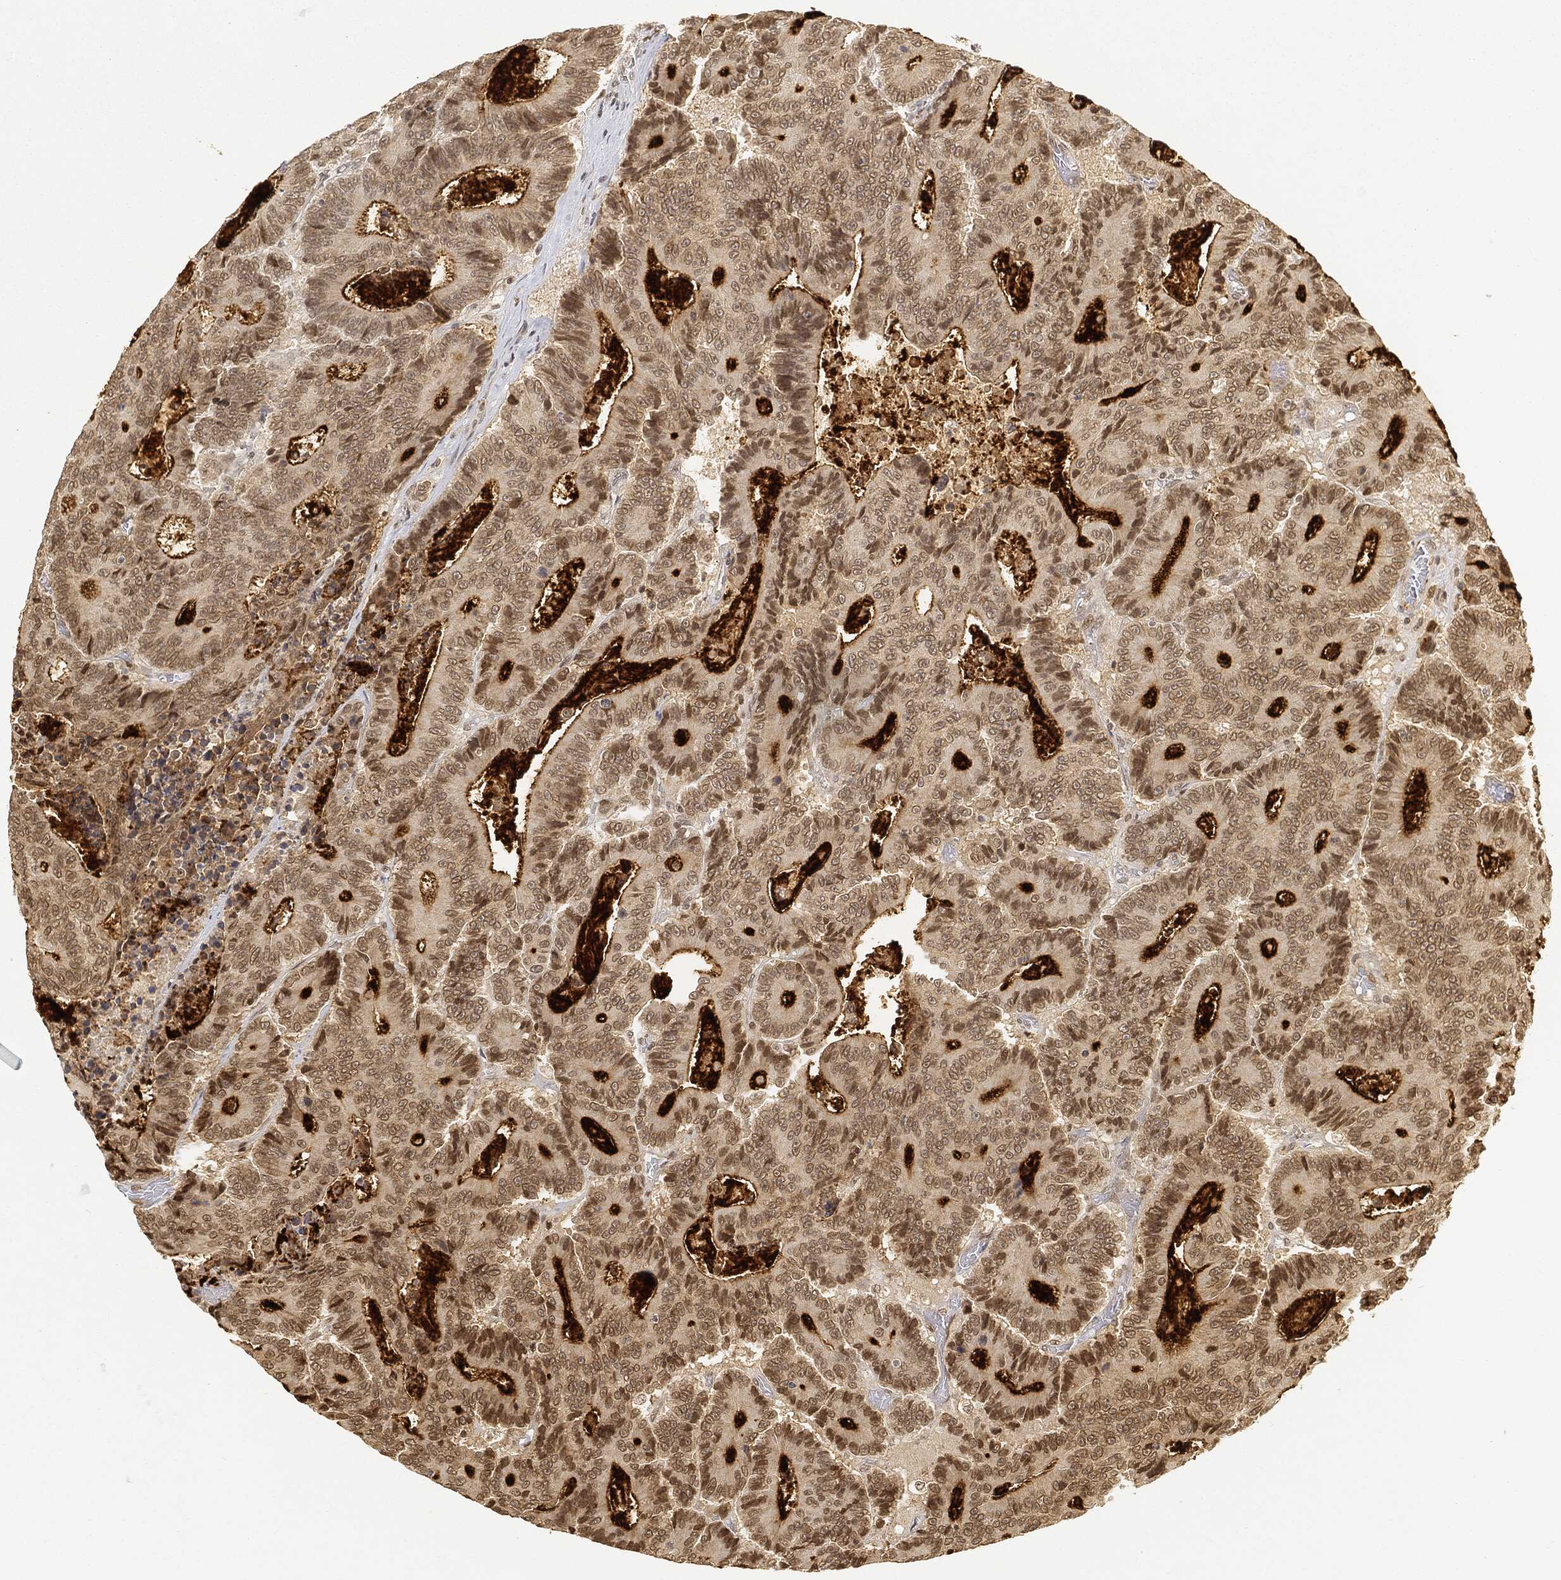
{"staining": {"intensity": "moderate", "quantity": "25%-75%", "location": "nuclear"}, "tissue": "colorectal cancer", "cell_type": "Tumor cells", "image_type": "cancer", "snomed": [{"axis": "morphology", "description": "Adenocarcinoma, NOS"}, {"axis": "topography", "description": "Colon"}], "caption": "Approximately 25%-75% of tumor cells in colorectal cancer (adenocarcinoma) exhibit moderate nuclear protein positivity as visualized by brown immunohistochemical staining.", "gene": "CIB1", "patient": {"sex": "male", "age": 83}}